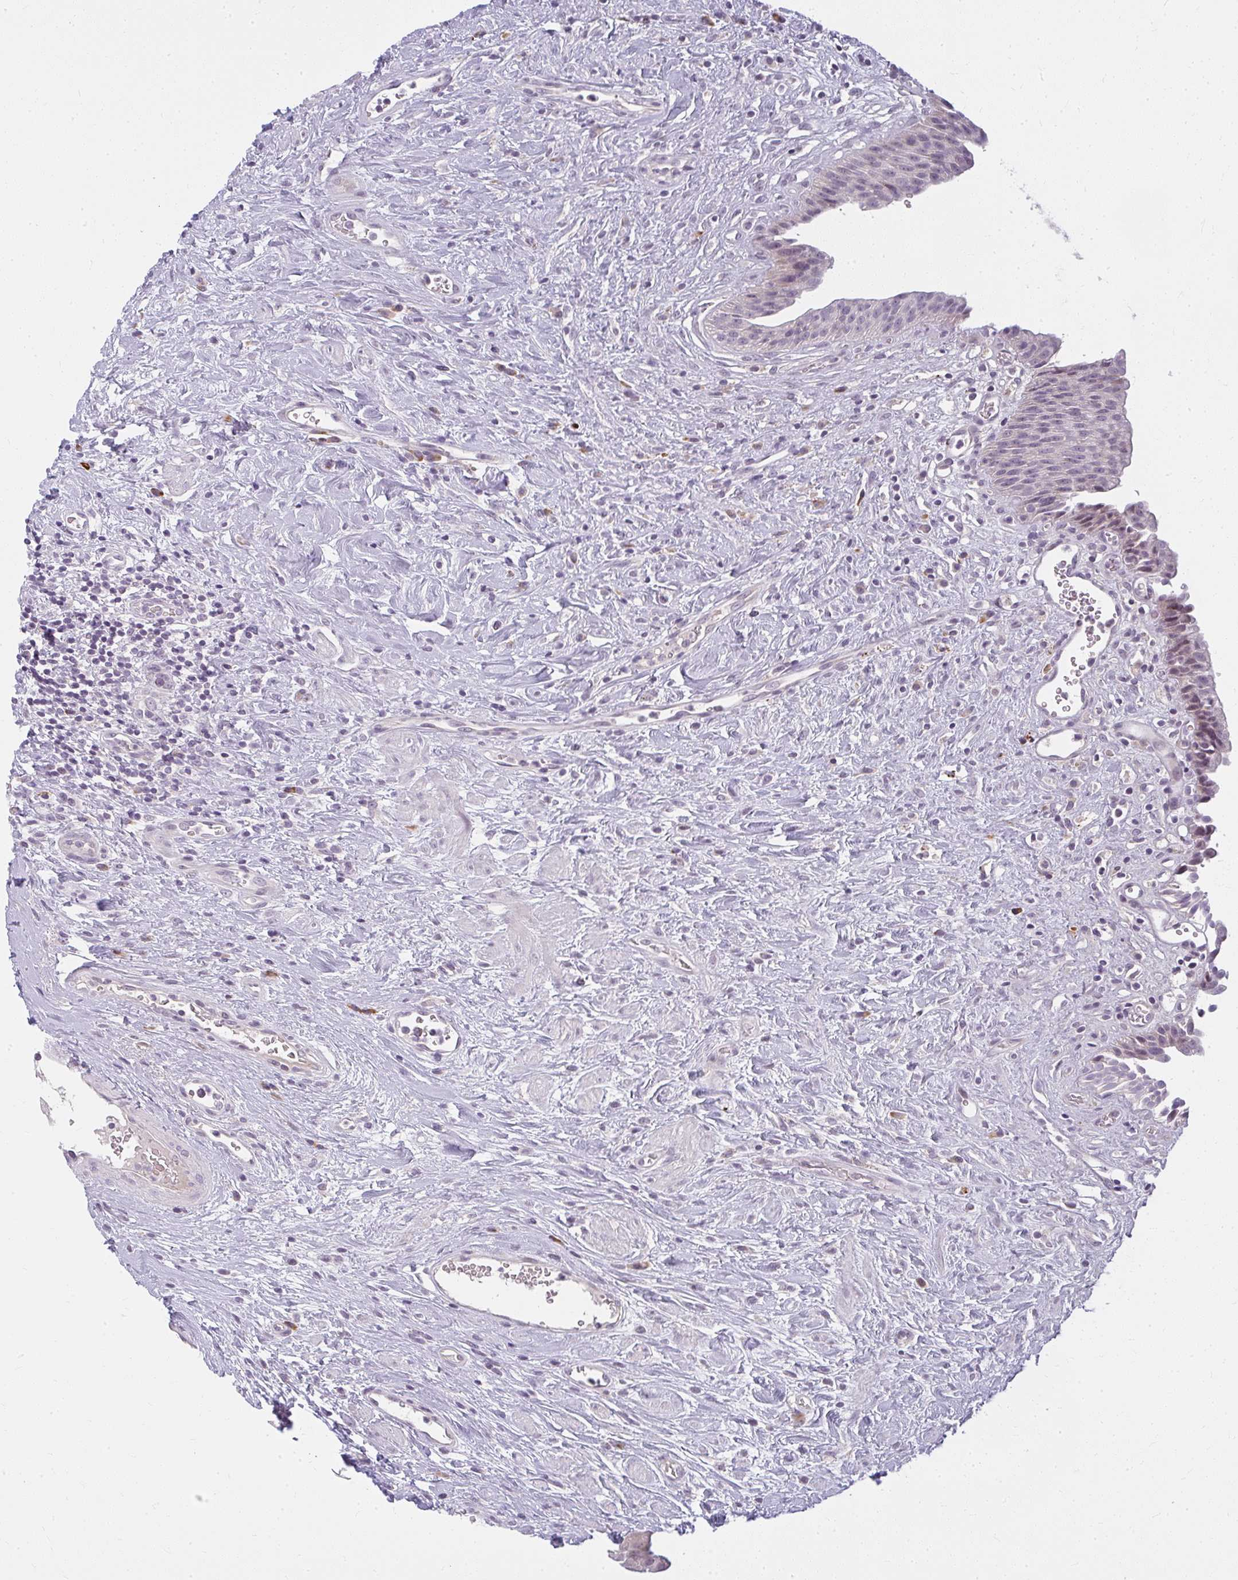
{"staining": {"intensity": "moderate", "quantity": "<25%", "location": "cytoplasmic/membranous"}, "tissue": "urinary bladder", "cell_type": "Urothelial cells", "image_type": "normal", "snomed": [{"axis": "morphology", "description": "Normal tissue, NOS"}, {"axis": "topography", "description": "Urinary bladder"}], "caption": "IHC (DAB (3,3'-diaminobenzidine)) staining of unremarkable urinary bladder exhibits moderate cytoplasmic/membranous protein positivity in about <25% of urothelial cells.", "gene": "ZFYVE26", "patient": {"sex": "female", "age": 56}}